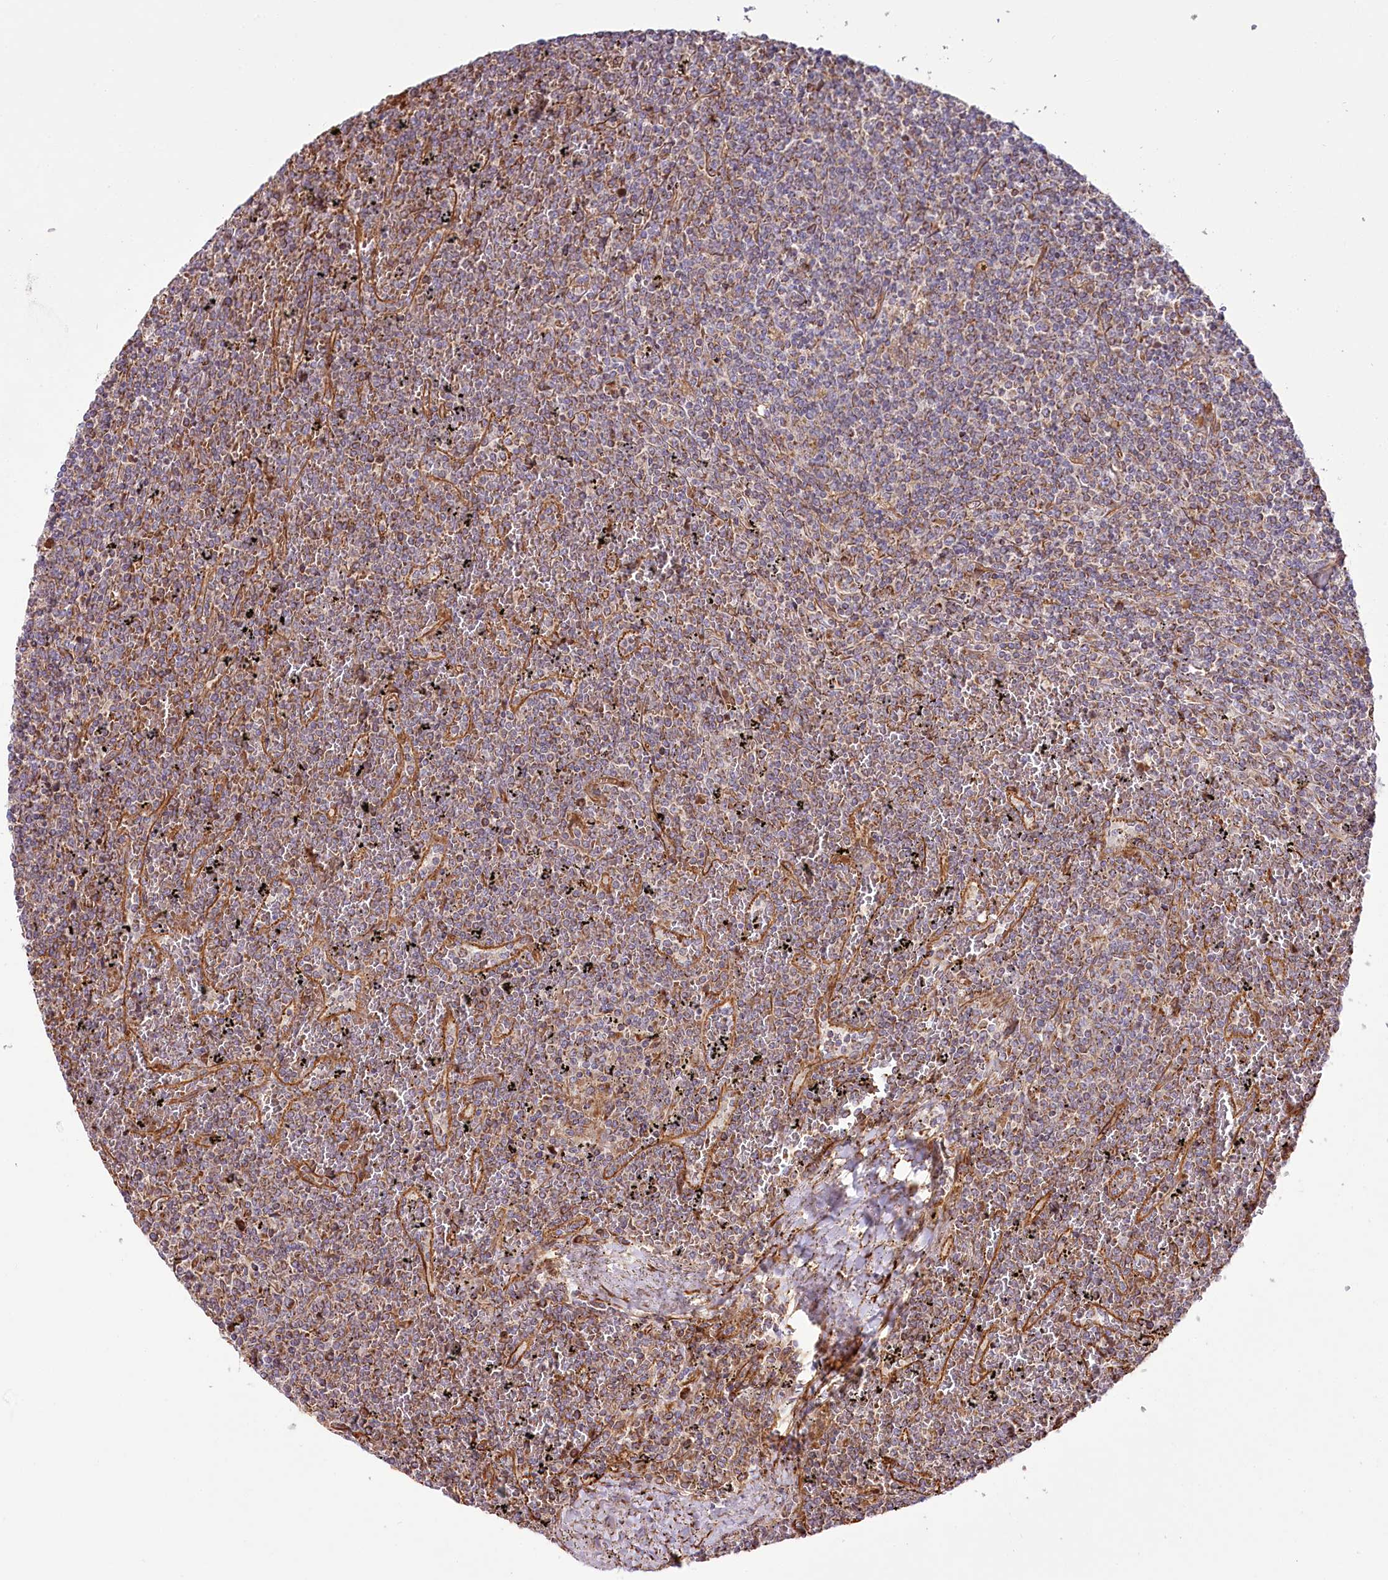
{"staining": {"intensity": "moderate", "quantity": ">75%", "location": "cytoplasmic/membranous"}, "tissue": "lymphoma", "cell_type": "Tumor cells", "image_type": "cancer", "snomed": [{"axis": "morphology", "description": "Malignant lymphoma, non-Hodgkin's type, Low grade"}, {"axis": "topography", "description": "Spleen"}], "caption": "Human malignant lymphoma, non-Hodgkin's type (low-grade) stained with a brown dye exhibits moderate cytoplasmic/membranous positive staining in approximately >75% of tumor cells.", "gene": "THUMPD3", "patient": {"sex": "female", "age": 19}}